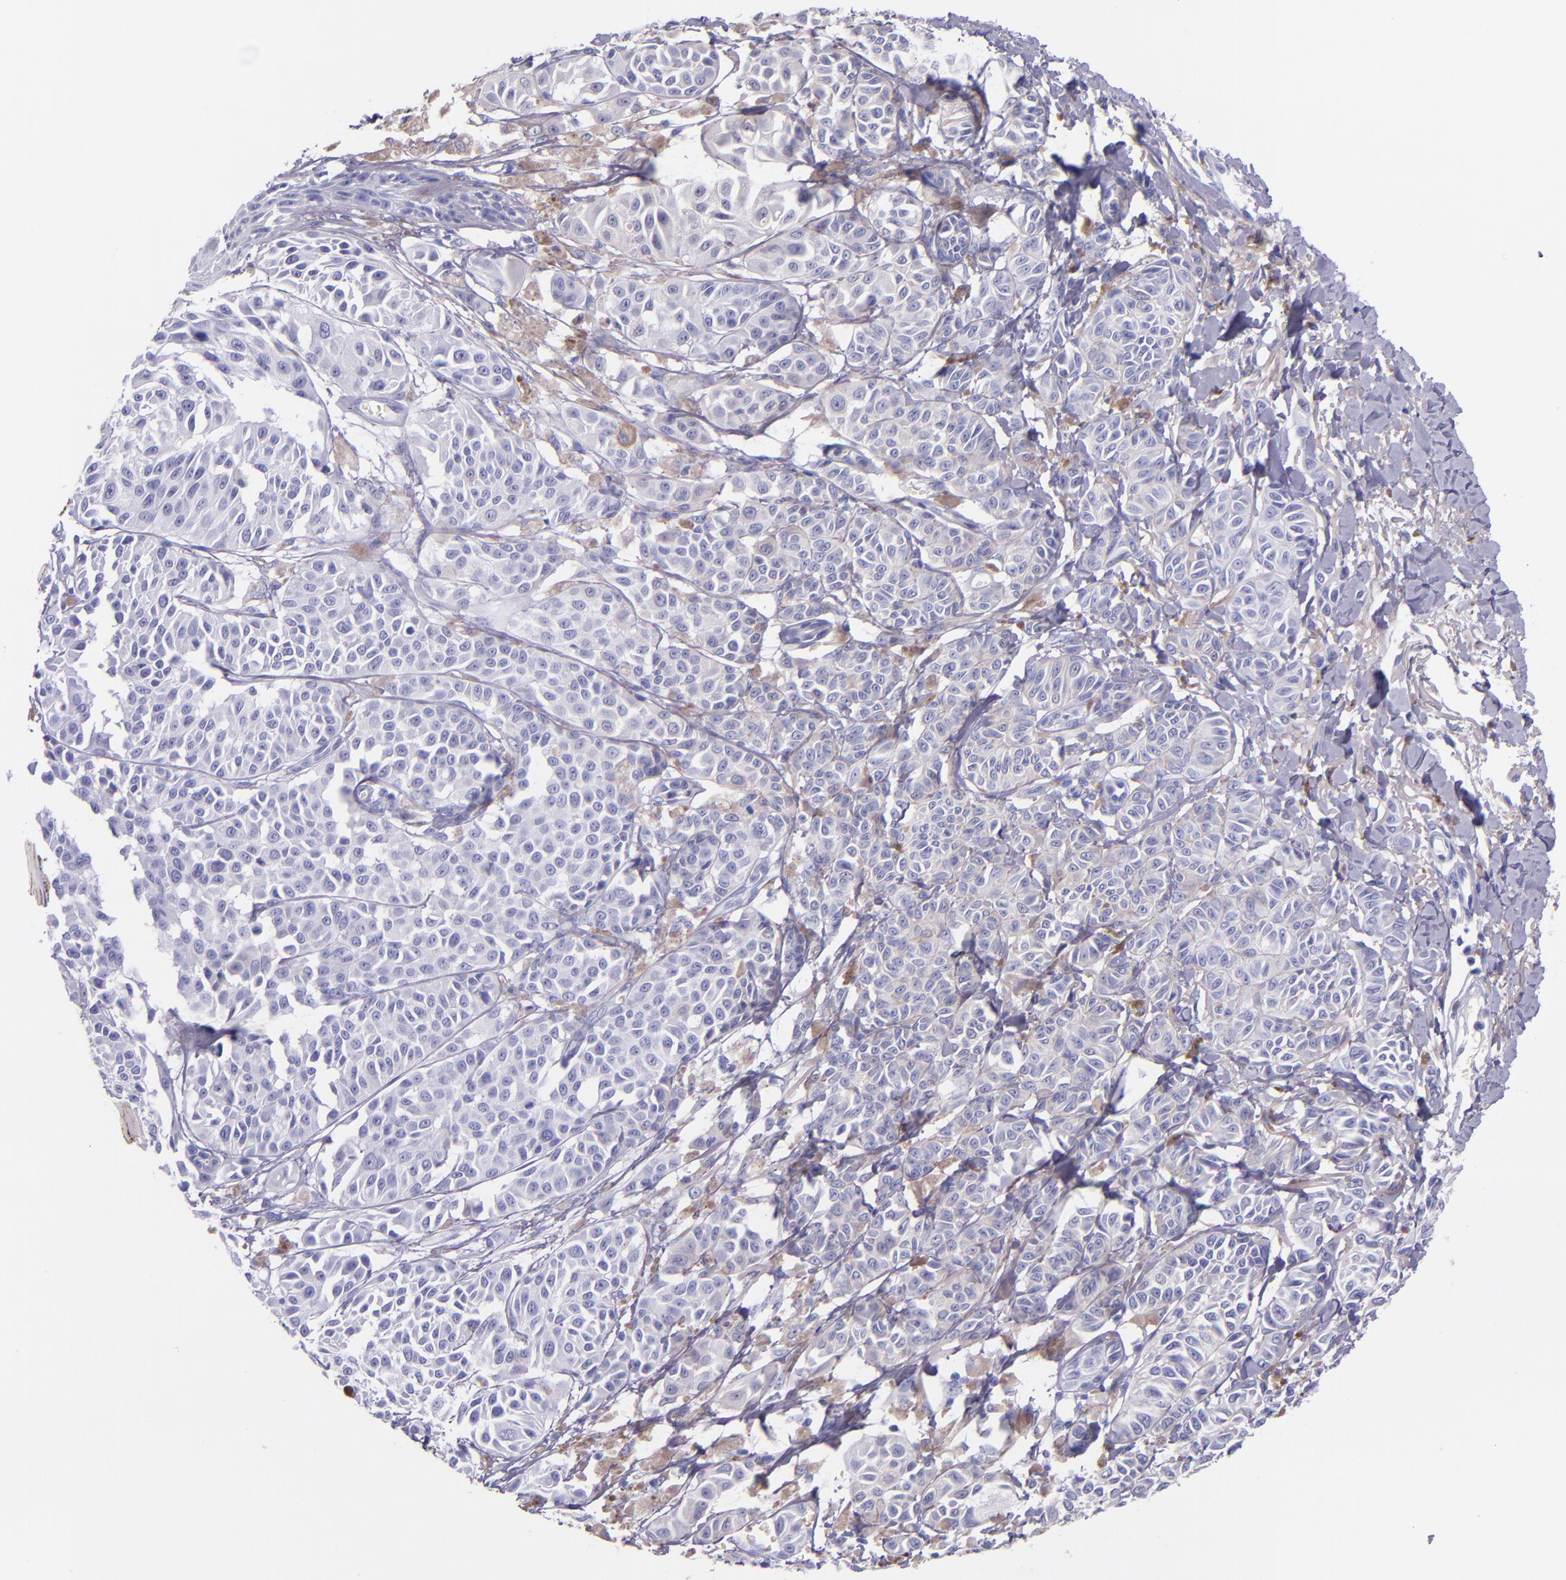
{"staining": {"intensity": "weak", "quantity": "<25%", "location": "cytoplasmic/membranous"}, "tissue": "melanoma", "cell_type": "Tumor cells", "image_type": "cancer", "snomed": [{"axis": "morphology", "description": "Malignant melanoma, NOS"}, {"axis": "topography", "description": "Skin"}], "caption": "This is an immunohistochemistry micrograph of human malignant melanoma. There is no expression in tumor cells.", "gene": "SLPI", "patient": {"sex": "male", "age": 76}}